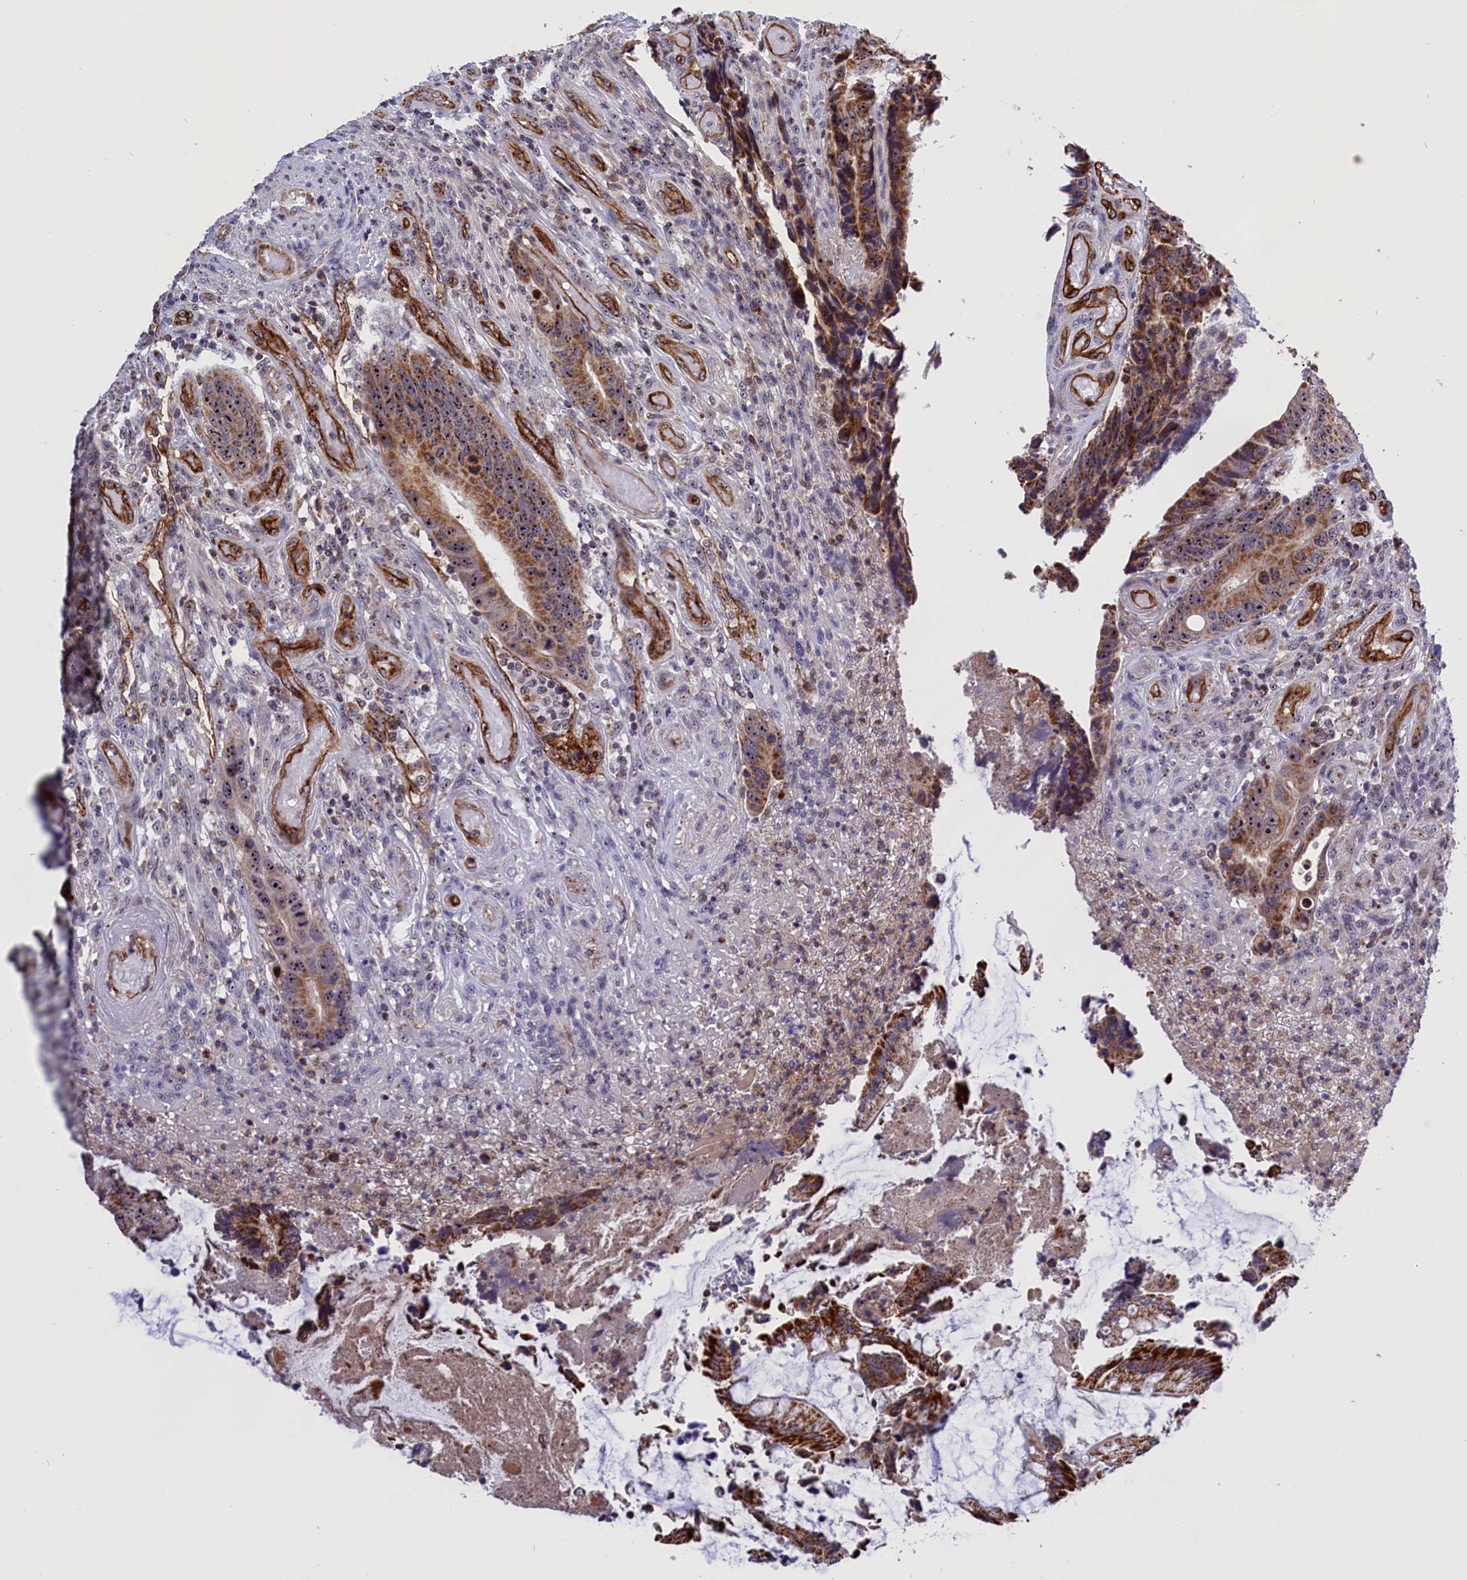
{"staining": {"intensity": "moderate", "quantity": ">75%", "location": "cytoplasmic/membranous,nuclear"}, "tissue": "colorectal cancer", "cell_type": "Tumor cells", "image_type": "cancer", "snomed": [{"axis": "morphology", "description": "Adenocarcinoma, NOS"}, {"axis": "topography", "description": "Colon"}], "caption": "This is a photomicrograph of IHC staining of colorectal adenocarcinoma, which shows moderate positivity in the cytoplasmic/membranous and nuclear of tumor cells.", "gene": "MPND", "patient": {"sex": "male", "age": 87}}